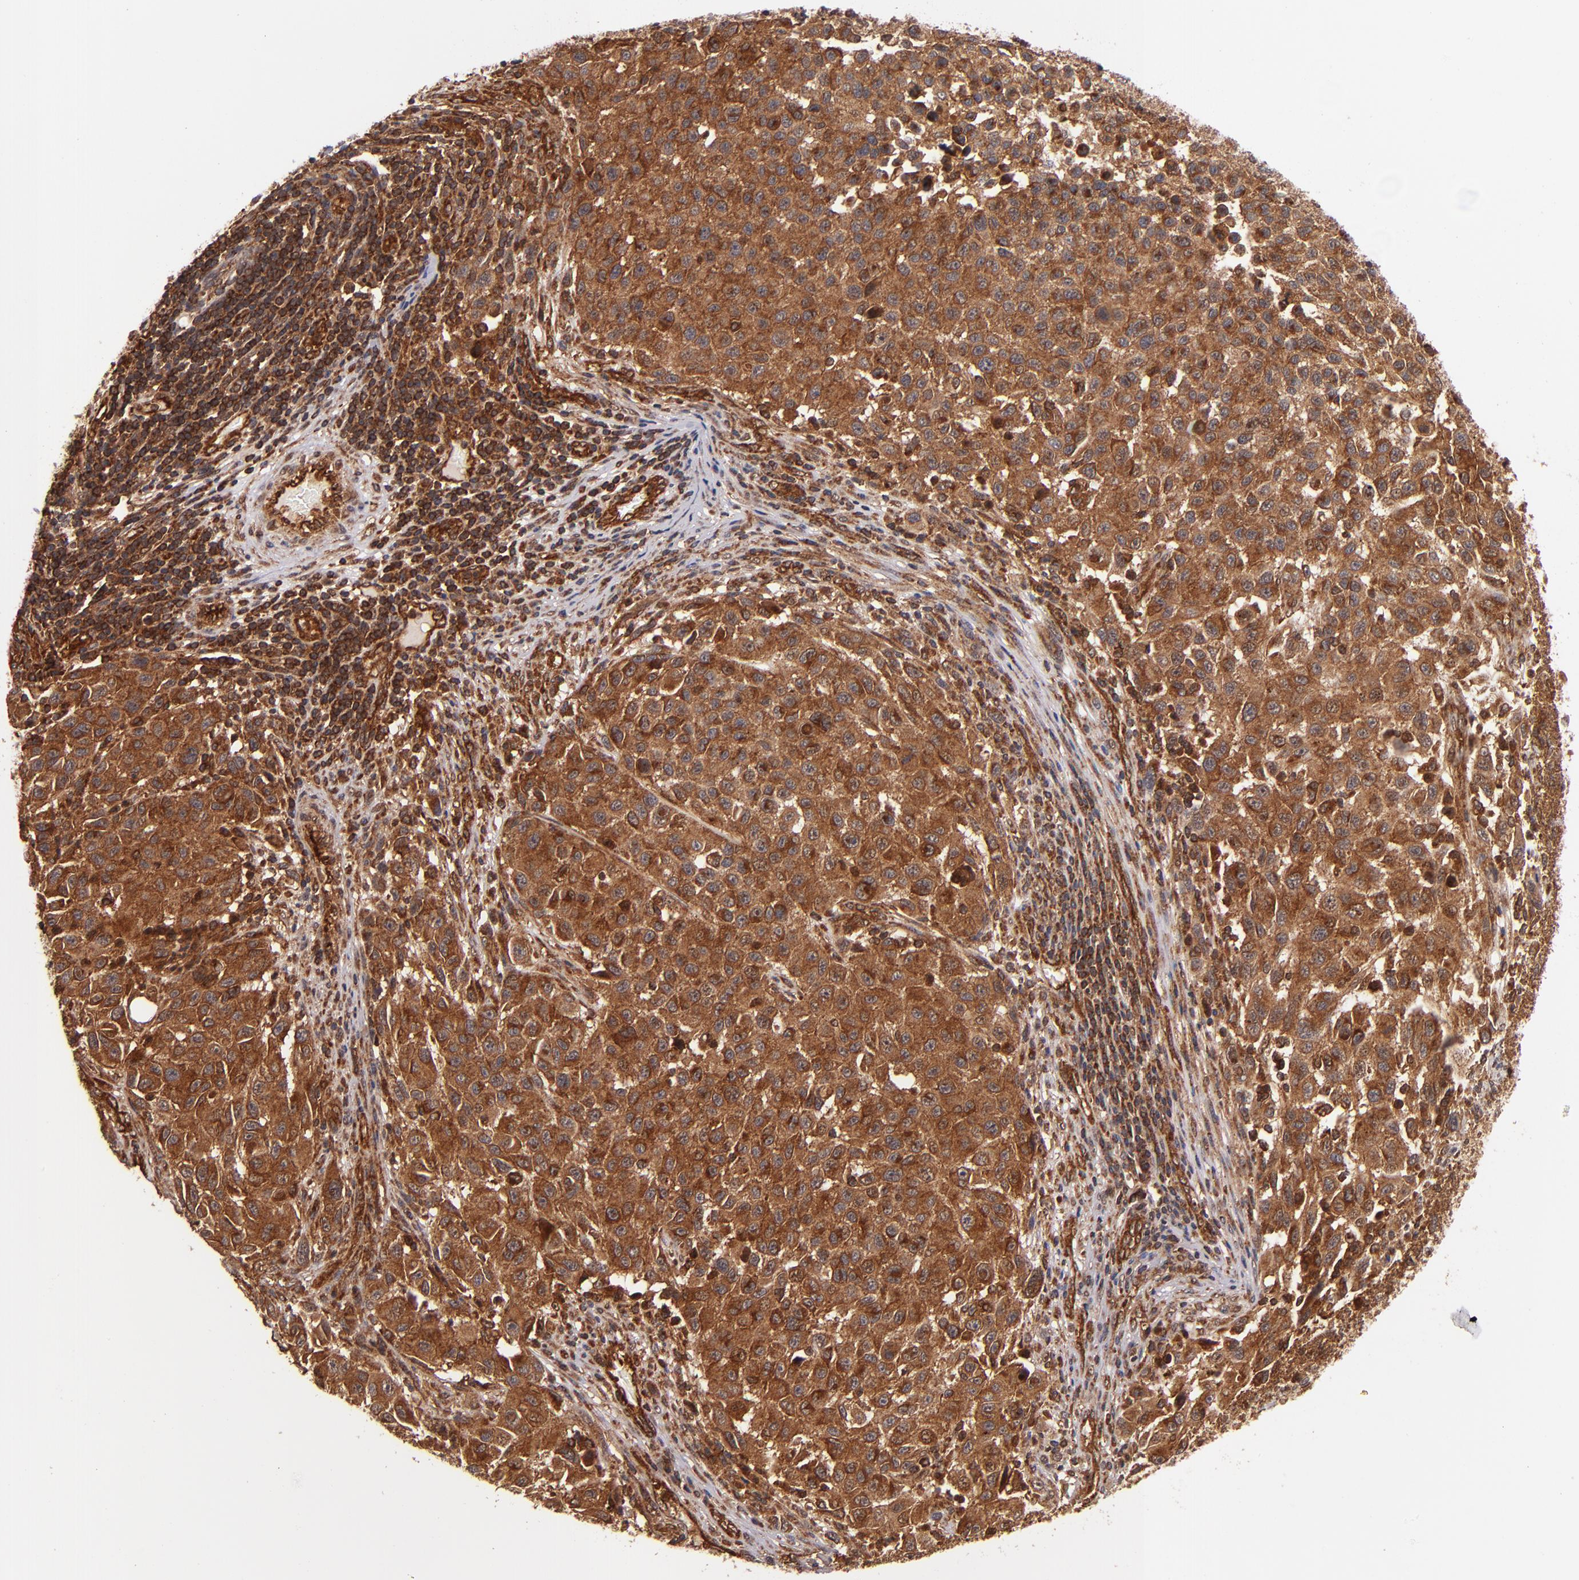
{"staining": {"intensity": "strong", "quantity": ">75%", "location": "cytoplasmic/membranous"}, "tissue": "melanoma", "cell_type": "Tumor cells", "image_type": "cancer", "snomed": [{"axis": "morphology", "description": "Malignant melanoma, Metastatic site"}, {"axis": "topography", "description": "Lymph node"}], "caption": "Malignant melanoma (metastatic site) stained with a brown dye exhibits strong cytoplasmic/membranous positive staining in approximately >75% of tumor cells.", "gene": "STX8", "patient": {"sex": "male", "age": 61}}